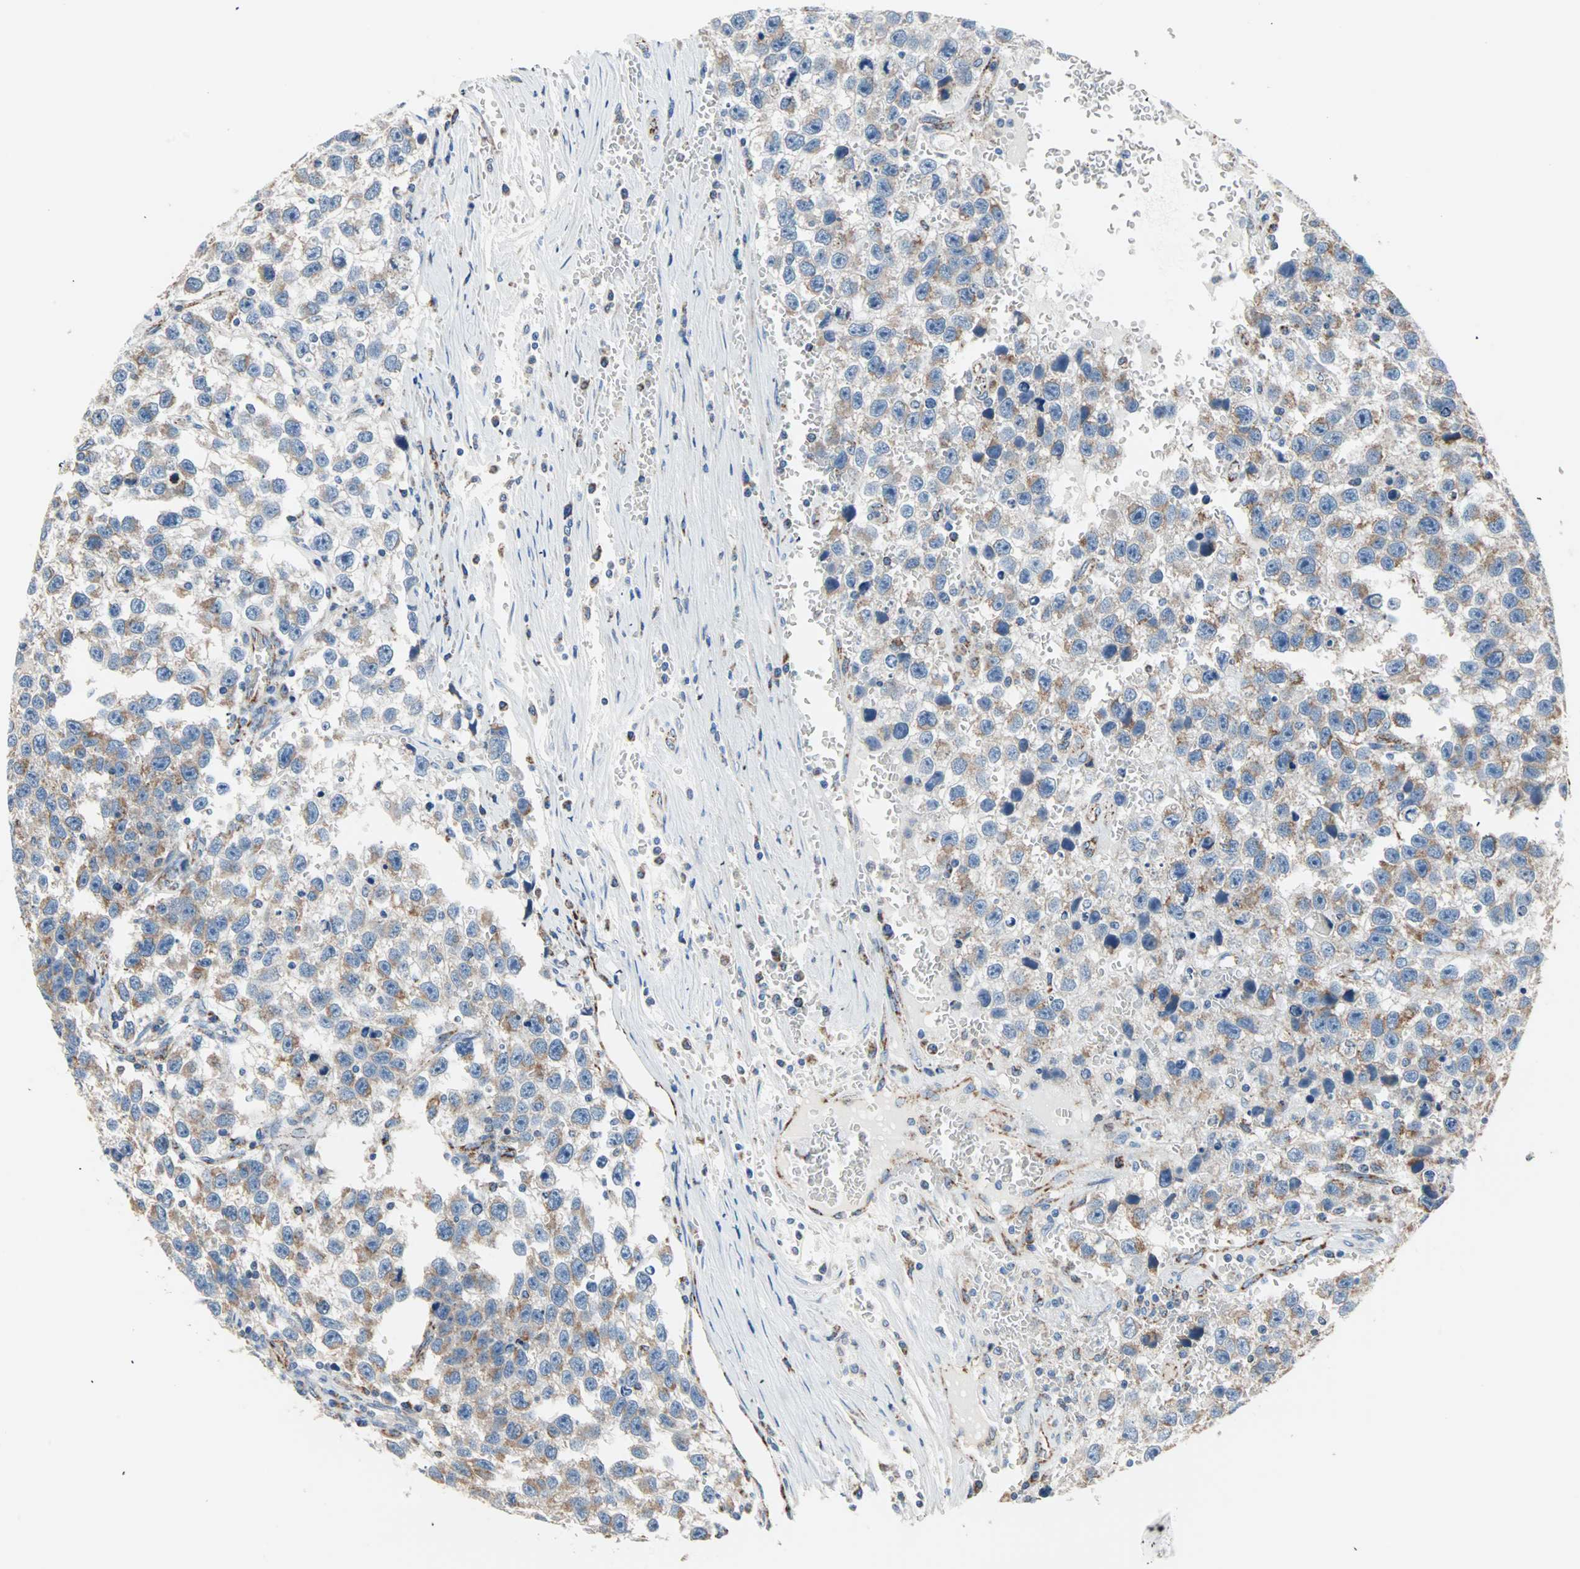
{"staining": {"intensity": "moderate", "quantity": ">75%", "location": "cytoplasmic/membranous"}, "tissue": "testis cancer", "cell_type": "Tumor cells", "image_type": "cancer", "snomed": [{"axis": "morphology", "description": "Seminoma, NOS"}, {"axis": "topography", "description": "Testis"}], "caption": "A high-resolution micrograph shows immunohistochemistry staining of testis cancer (seminoma), which displays moderate cytoplasmic/membranous positivity in approximately >75% of tumor cells. The staining was performed using DAB to visualize the protein expression in brown, while the nuclei were stained in blue with hematoxylin (Magnification: 20x).", "gene": "TST", "patient": {"sex": "male", "age": 33}}